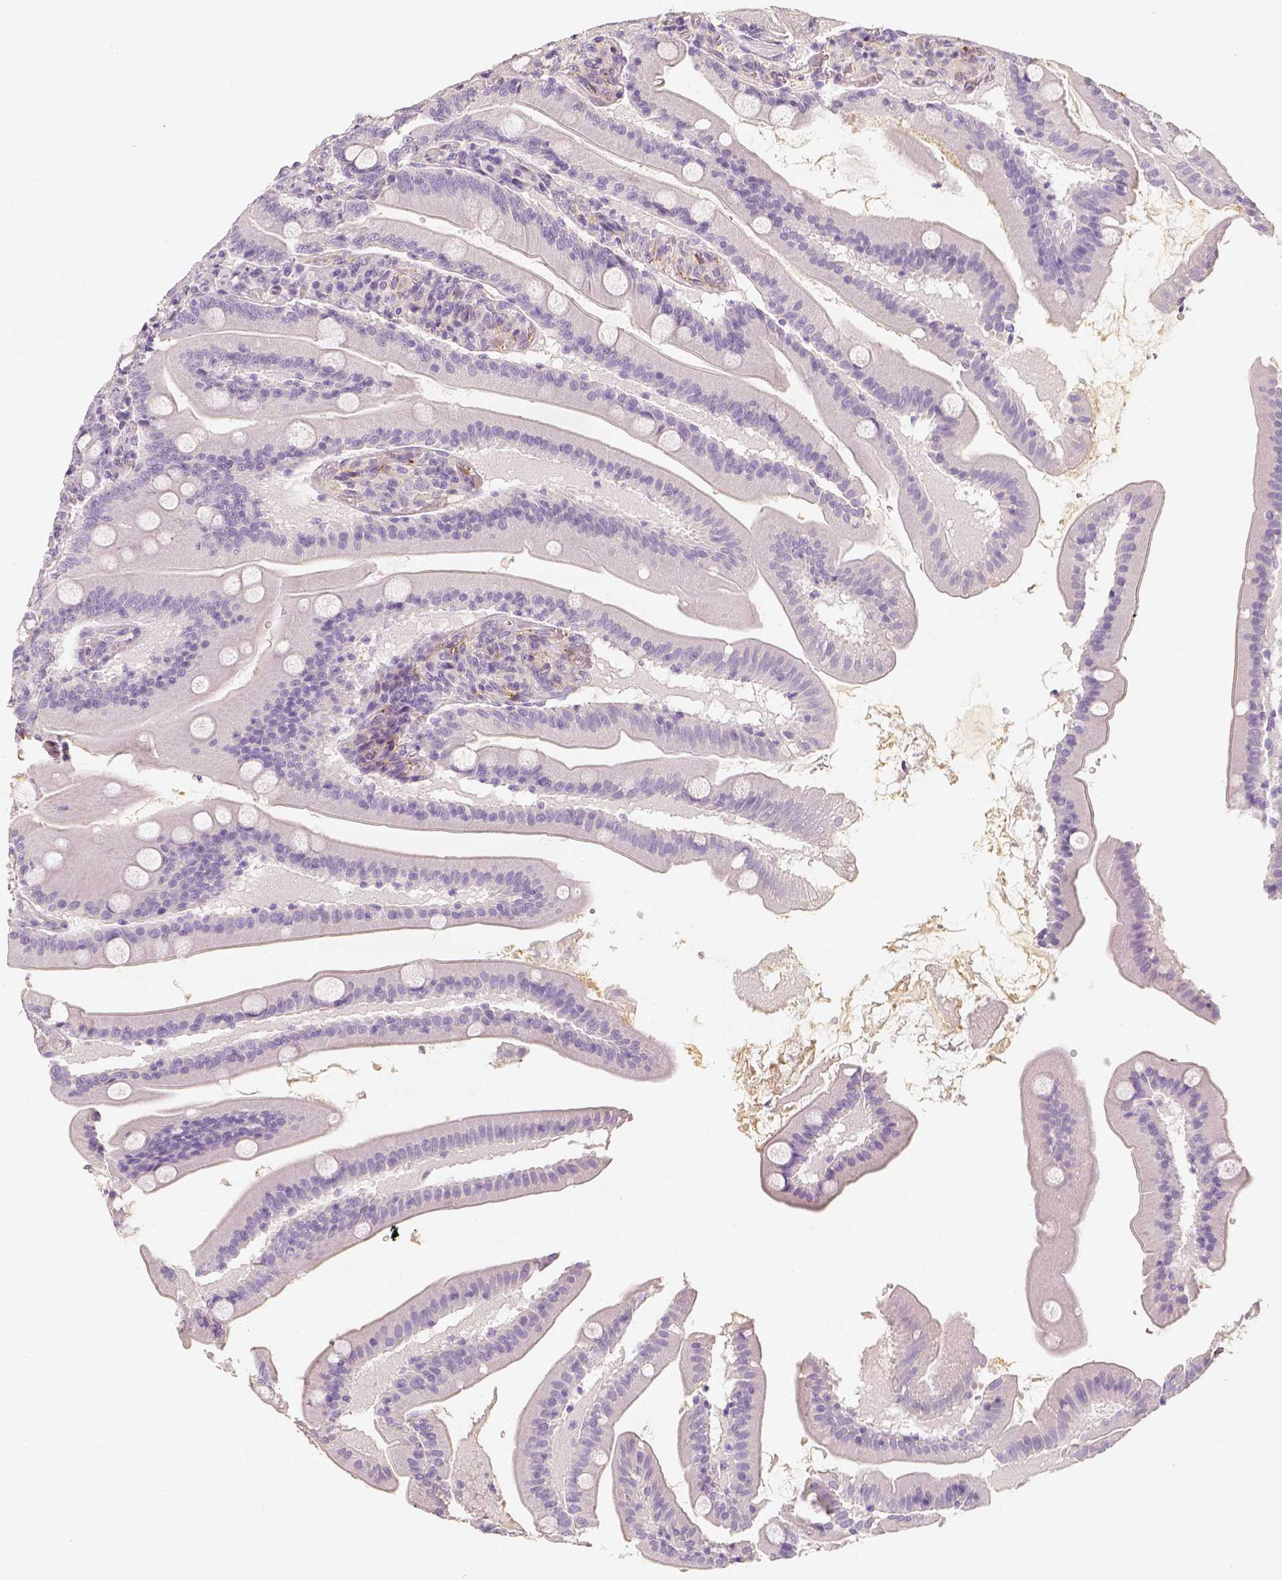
{"staining": {"intensity": "negative", "quantity": "none", "location": "none"}, "tissue": "small intestine", "cell_type": "Glandular cells", "image_type": "normal", "snomed": [{"axis": "morphology", "description": "Normal tissue, NOS"}, {"axis": "topography", "description": "Small intestine"}], "caption": "Image shows no protein expression in glandular cells of normal small intestine. (Stains: DAB immunohistochemistry (IHC) with hematoxylin counter stain, Microscopy: brightfield microscopy at high magnification).", "gene": "THY1", "patient": {"sex": "male", "age": 37}}